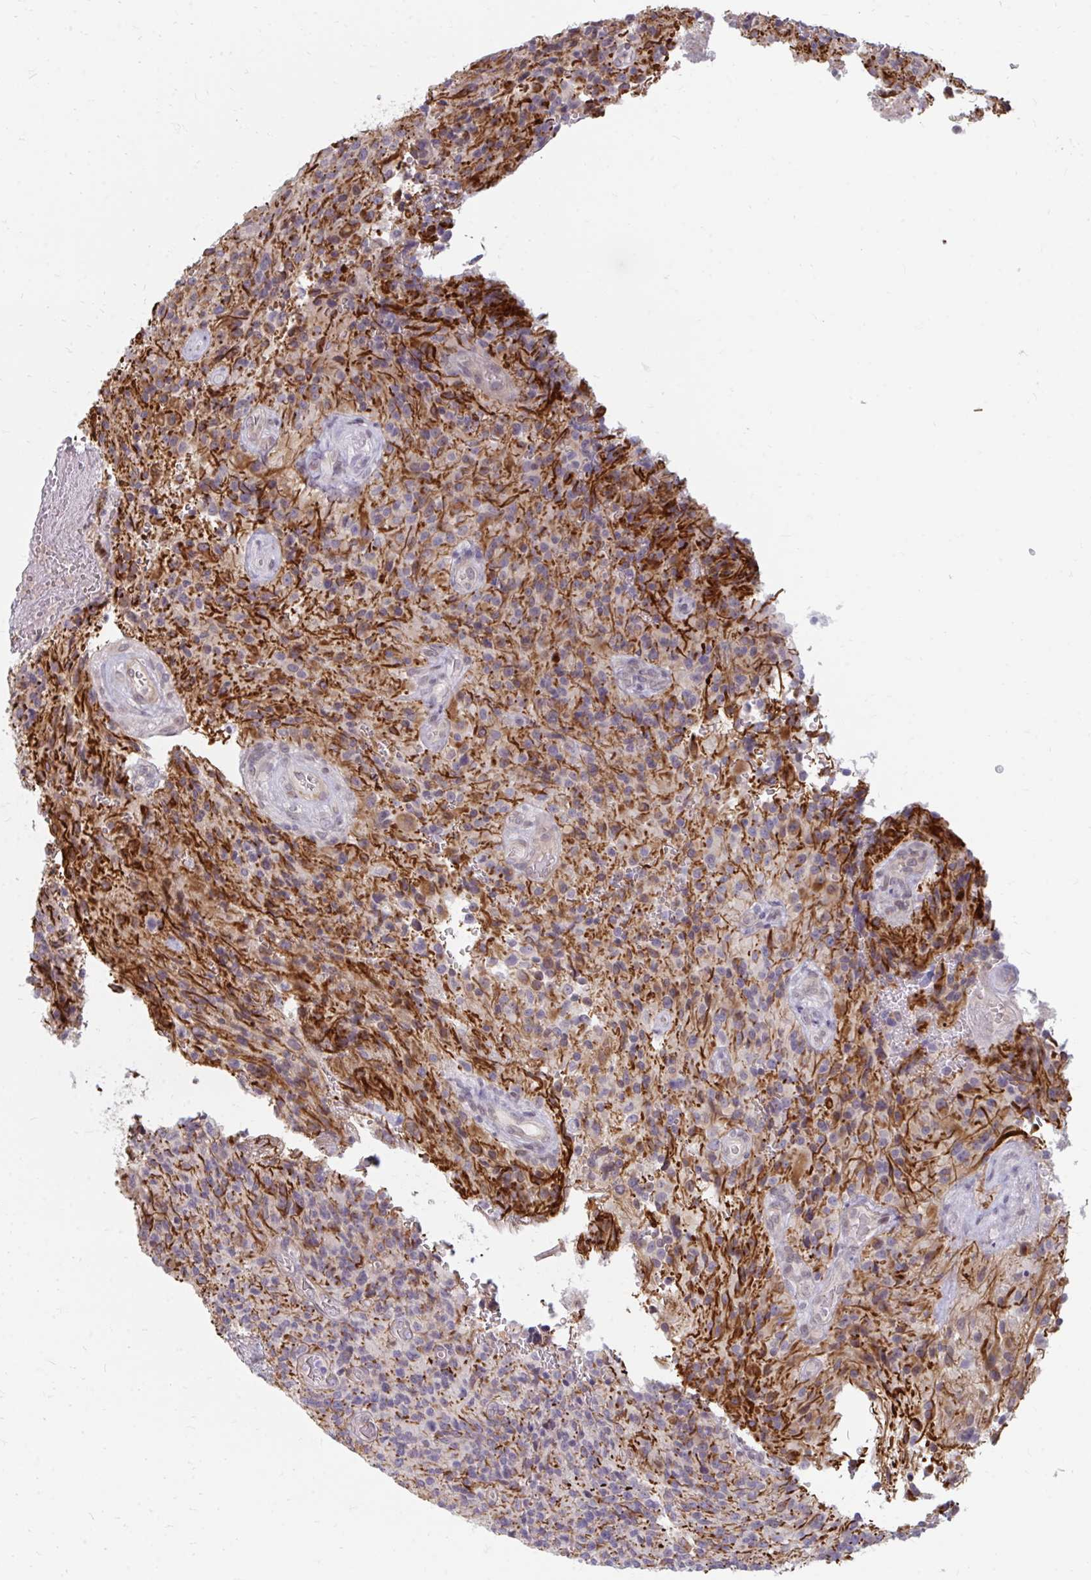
{"staining": {"intensity": "negative", "quantity": "none", "location": "none"}, "tissue": "glioma", "cell_type": "Tumor cells", "image_type": "cancer", "snomed": [{"axis": "morphology", "description": "Normal tissue, NOS"}, {"axis": "morphology", "description": "Glioma, malignant, High grade"}, {"axis": "topography", "description": "Cerebral cortex"}], "caption": "Immunohistochemical staining of malignant glioma (high-grade) displays no significant positivity in tumor cells.", "gene": "GPC5", "patient": {"sex": "male", "age": 56}}